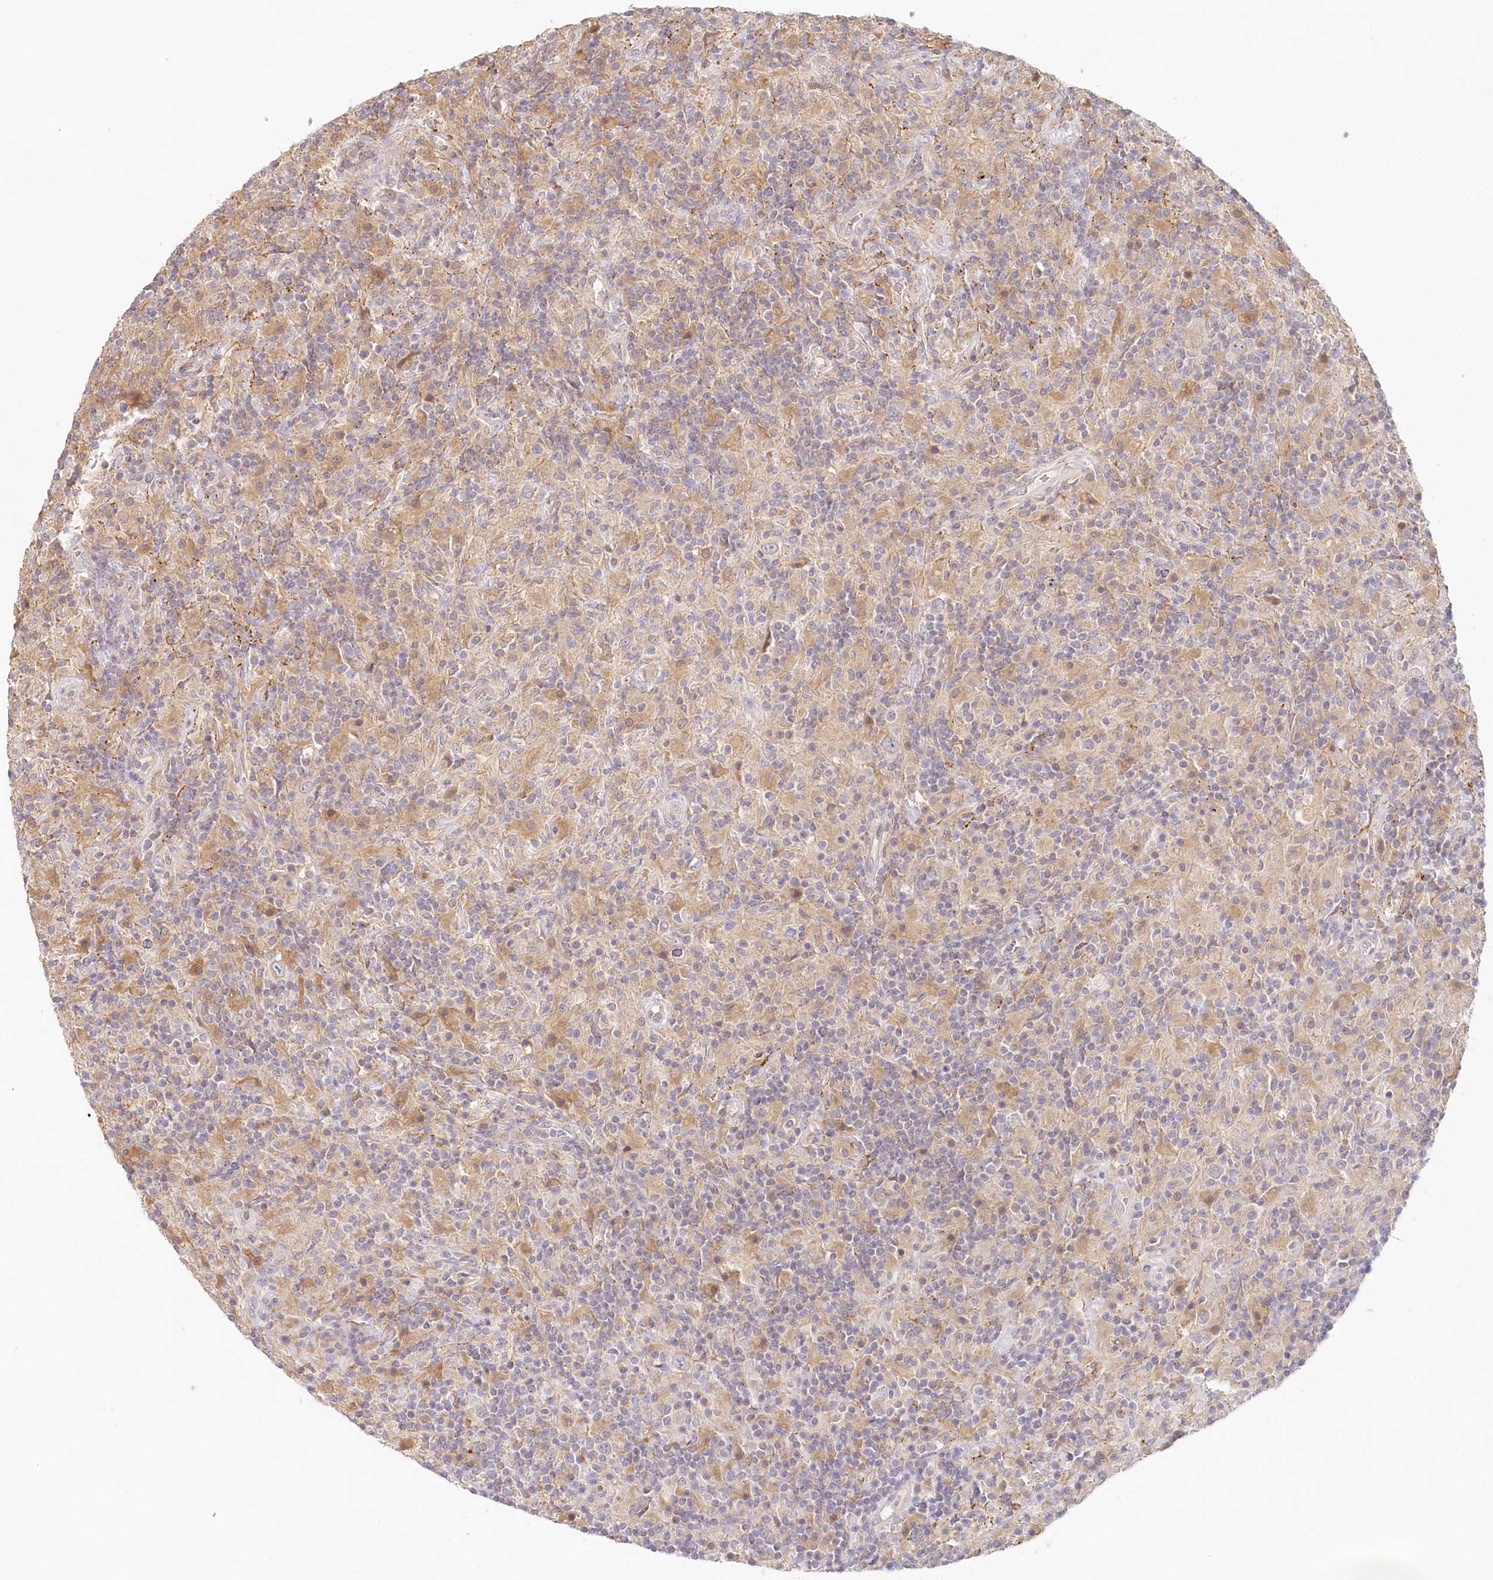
{"staining": {"intensity": "weak", "quantity": "<25%", "location": "cytoplasmic/membranous"}, "tissue": "lymphoma", "cell_type": "Tumor cells", "image_type": "cancer", "snomed": [{"axis": "morphology", "description": "Hodgkin's disease, NOS"}, {"axis": "topography", "description": "Lymph node"}], "caption": "An image of human Hodgkin's disease is negative for staining in tumor cells.", "gene": "VSIG1", "patient": {"sex": "male", "age": 70}}